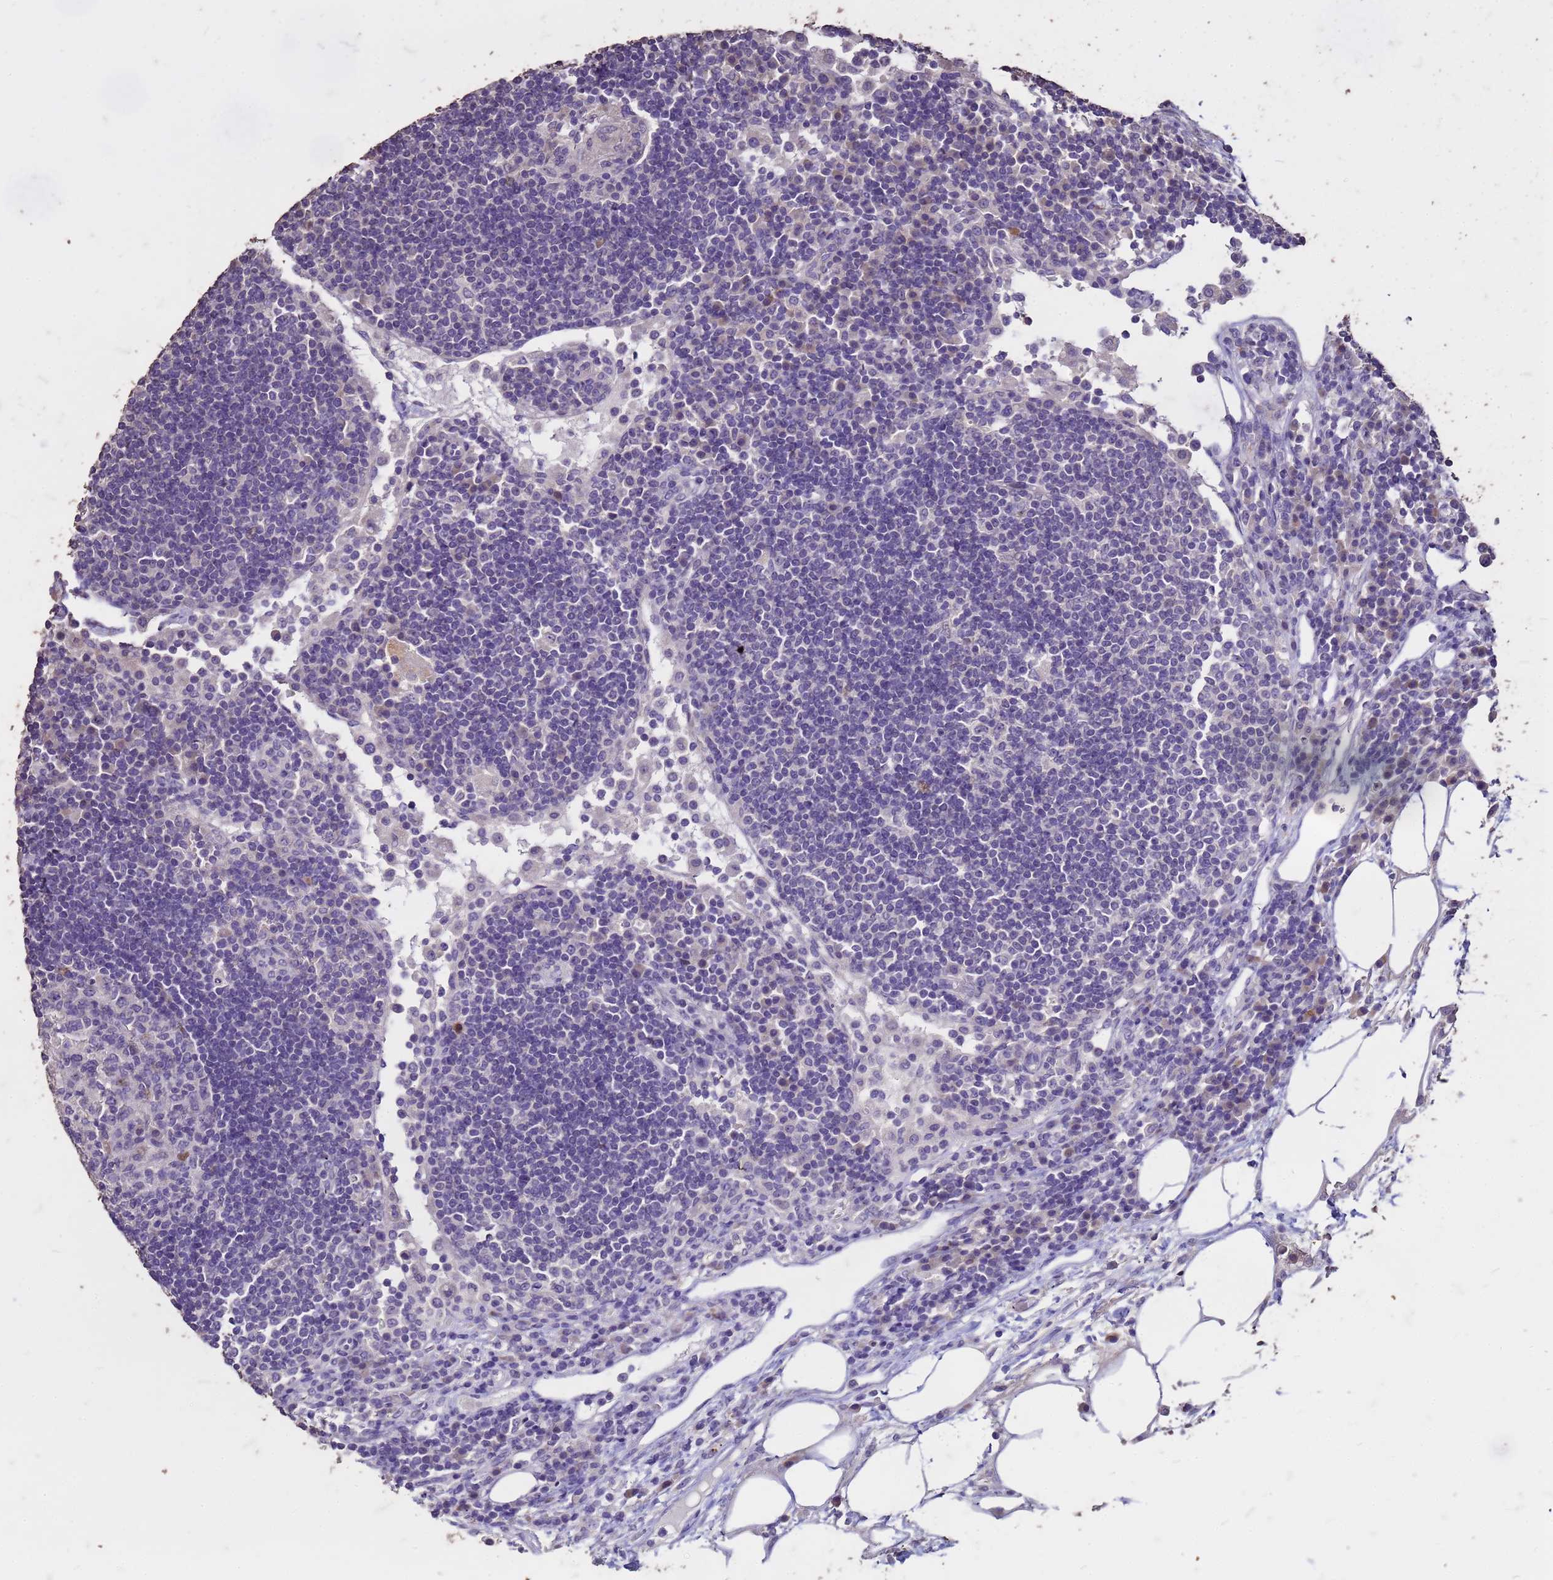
{"staining": {"intensity": "negative", "quantity": "none", "location": "none"}, "tissue": "lymph node", "cell_type": "Germinal center cells", "image_type": "normal", "snomed": [{"axis": "morphology", "description": "Normal tissue, NOS"}, {"axis": "topography", "description": "Lymph node"}], "caption": "This is a micrograph of immunohistochemistry (IHC) staining of unremarkable lymph node, which shows no positivity in germinal center cells. The staining was performed using DAB (3,3'-diaminobenzidine) to visualize the protein expression in brown, while the nuclei were stained in blue with hematoxylin (Magnification: 20x).", "gene": "FAM184B", "patient": {"sex": "female", "age": 53}}